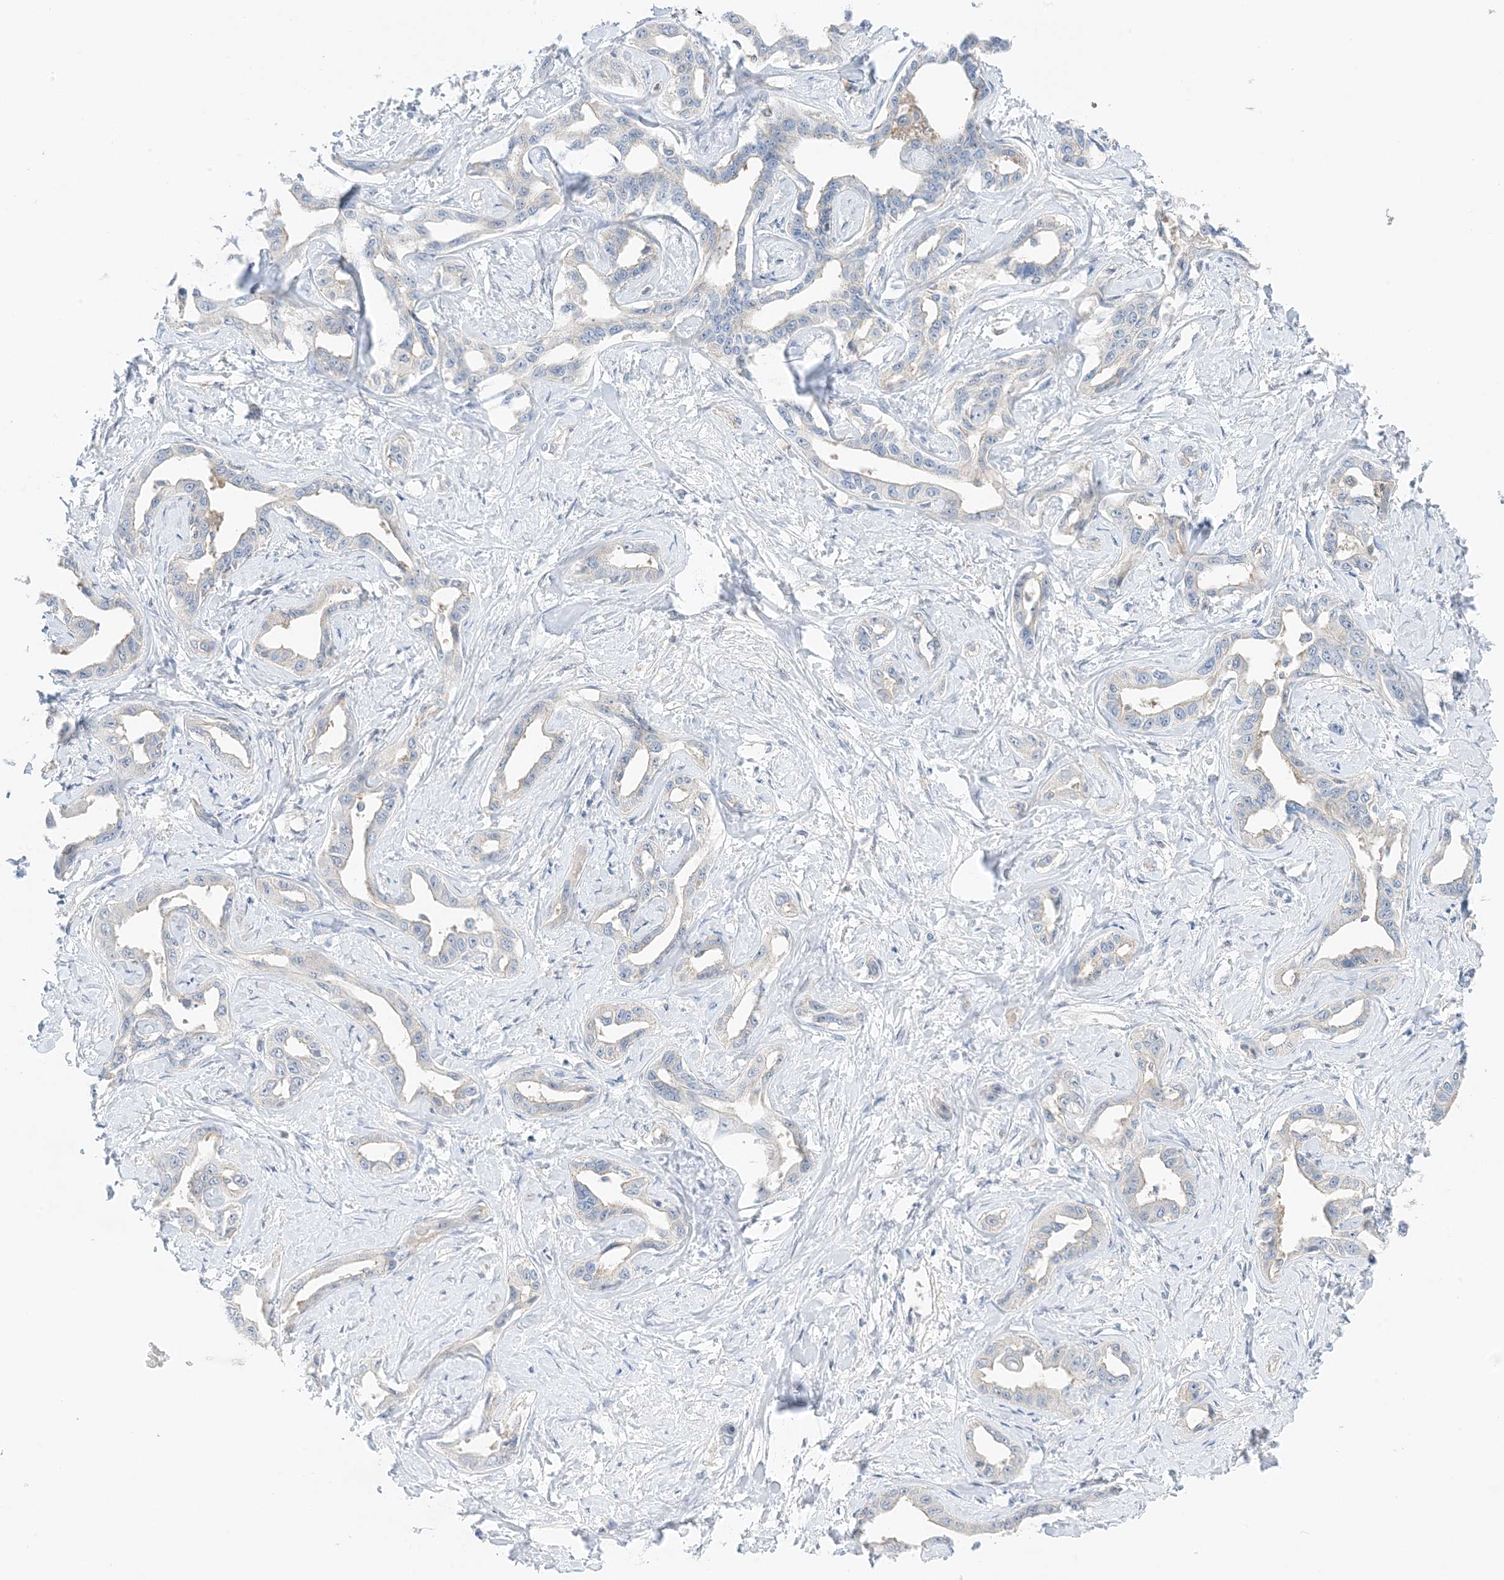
{"staining": {"intensity": "negative", "quantity": "none", "location": "none"}, "tissue": "liver cancer", "cell_type": "Tumor cells", "image_type": "cancer", "snomed": [{"axis": "morphology", "description": "Cholangiocarcinoma"}, {"axis": "topography", "description": "Liver"}], "caption": "The micrograph shows no significant expression in tumor cells of liver cancer (cholangiocarcinoma). (Brightfield microscopy of DAB IHC at high magnification).", "gene": "KIFBP", "patient": {"sex": "male", "age": 59}}